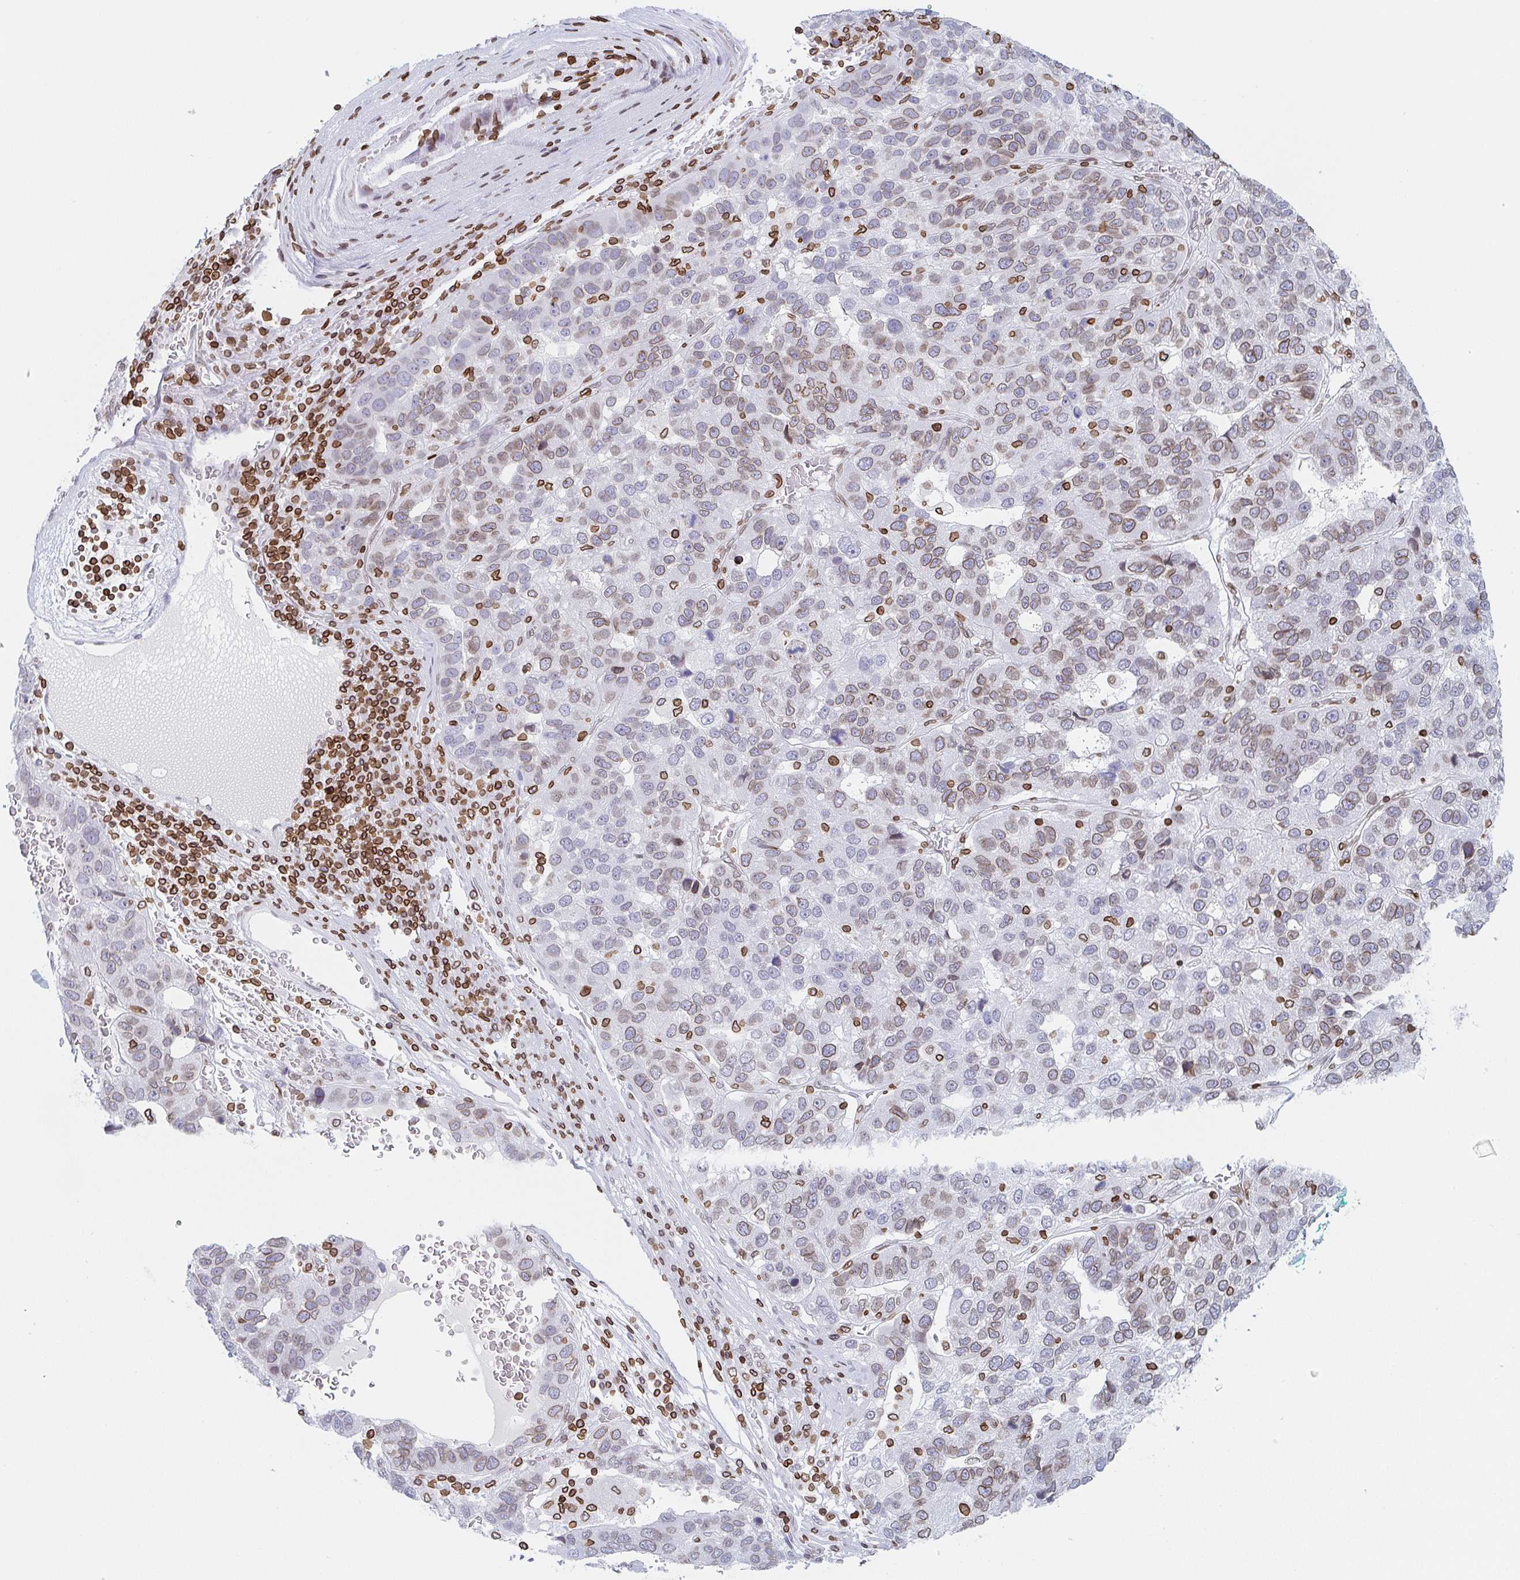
{"staining": {"intensity": "weak", "quantity": "25%-75%", "location": "cytoplasmic/membranous,nuclear"}, "tissue": "pancreatic cancer", "cell_type": "Tumor cells", "image_type": "cancer", "snomed": [{"axis": "morphology", "description": "Adenocarcinoma, NOS"}, {"axis": "topography", "description": "Pancreas"}], "caption": "Pancreatic cancer stained with a brown dye exhibits weak cytoplasmic/membranous and nuclear positive positivity in about 25%-75% of tumor cells.", "gene": "BTBD7", "patient": {"sex": "female", "age": 61}}